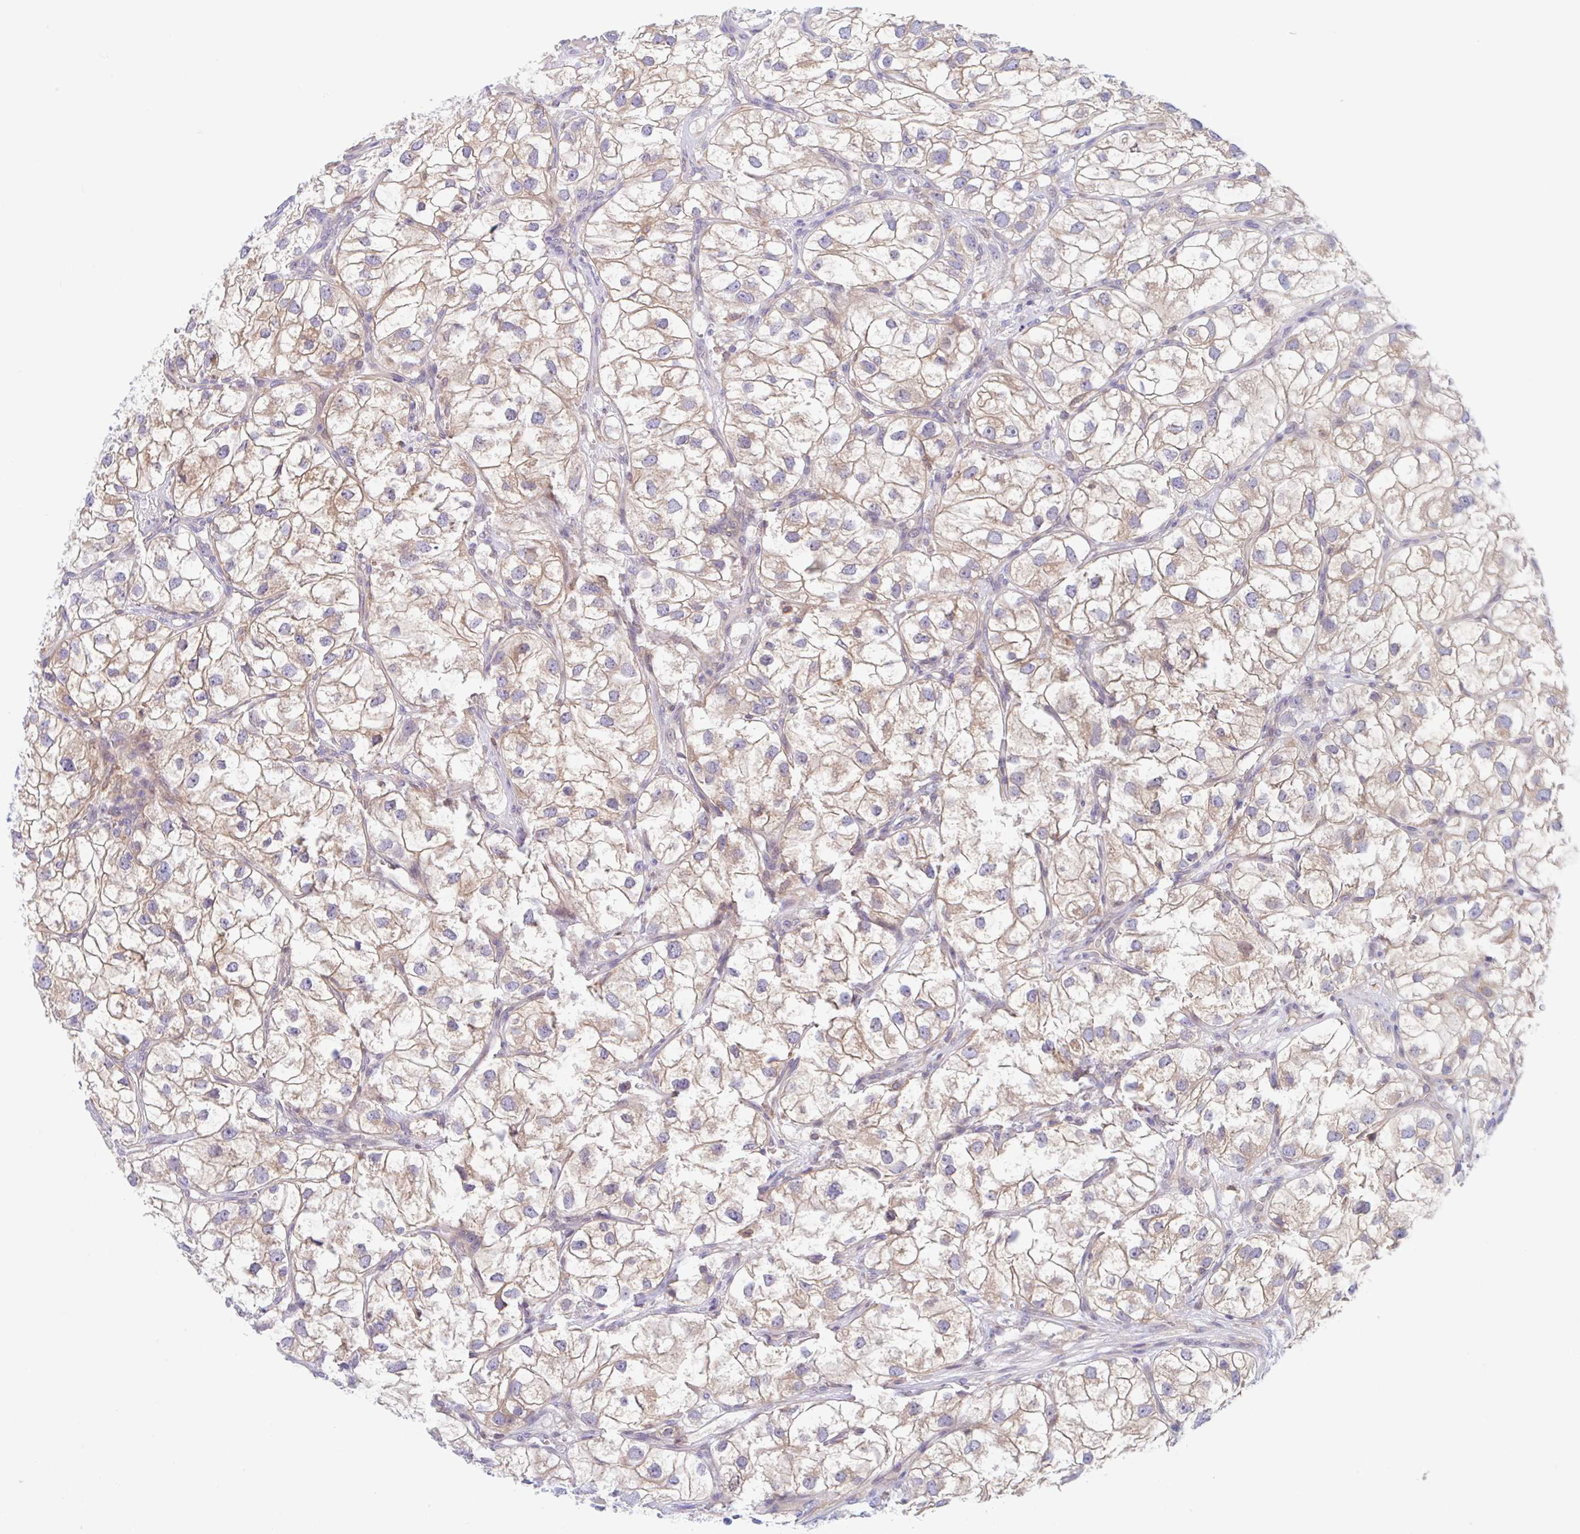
{"staining": {"intensity": "weak", "quantity": ">75%", "location": "cytoplasmic/membranous"}, "tissue": "renal cancer", "cell_type": "Tumor cells", "image_type": "cancer", "snomed": [{"axis": "morphology", "description": "Adenocarcinoma, NOS"}, {"axis": "topography", "description": "Kidney"}], "caption": "Tumor cells display low levels of weak cytoplasmic/membranous positivity in approximately >75% of cells in renal cancer. The protein of interest is shown in brown color, while the nuclei are stained blue.", "gene": "TMEM86A", "patient": {"sex": "male", "age": 59}}